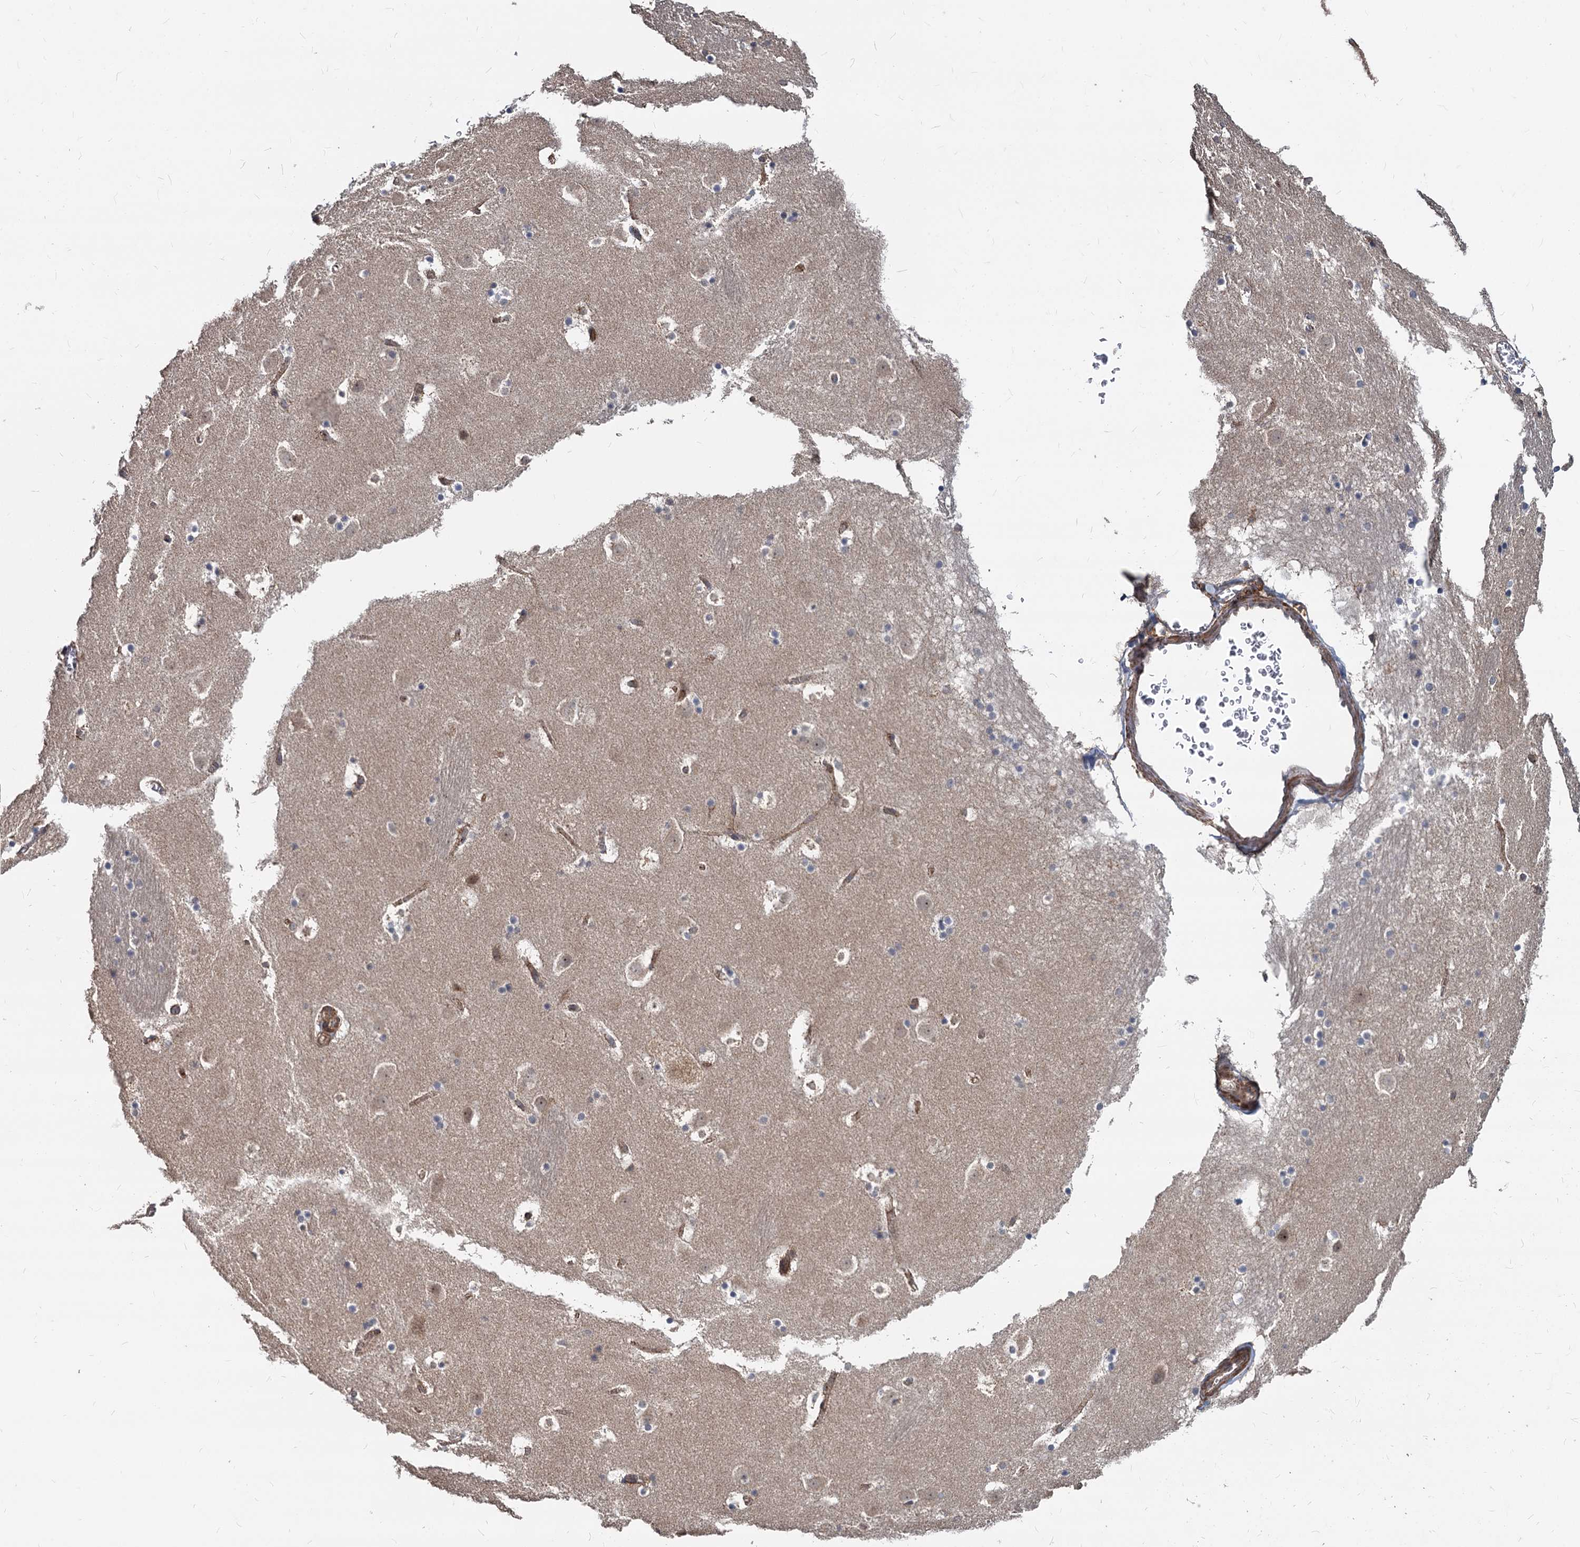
{"staining": {"intensity": "weak", "quantity": "<25%", "location": "cytoplasmic/membranous"}, "tissue": "caudate", "cell_type": "Glial cells", "image_type": "normal", "snomed": [{"axis": "morphology", "description": "Normal tissue, NOS"}, {"axis": "topography", "description": "Lateral ventricle wall"}], "caption": "An IHC micrograph of benign caudate is shown. There is no staining in glial cells of caudate. (Immunohistochemistry (ihc), brightfield microscopy, high magnification).", "gene": "STIM1", "patient": {"sex": "male", "age": 45}}